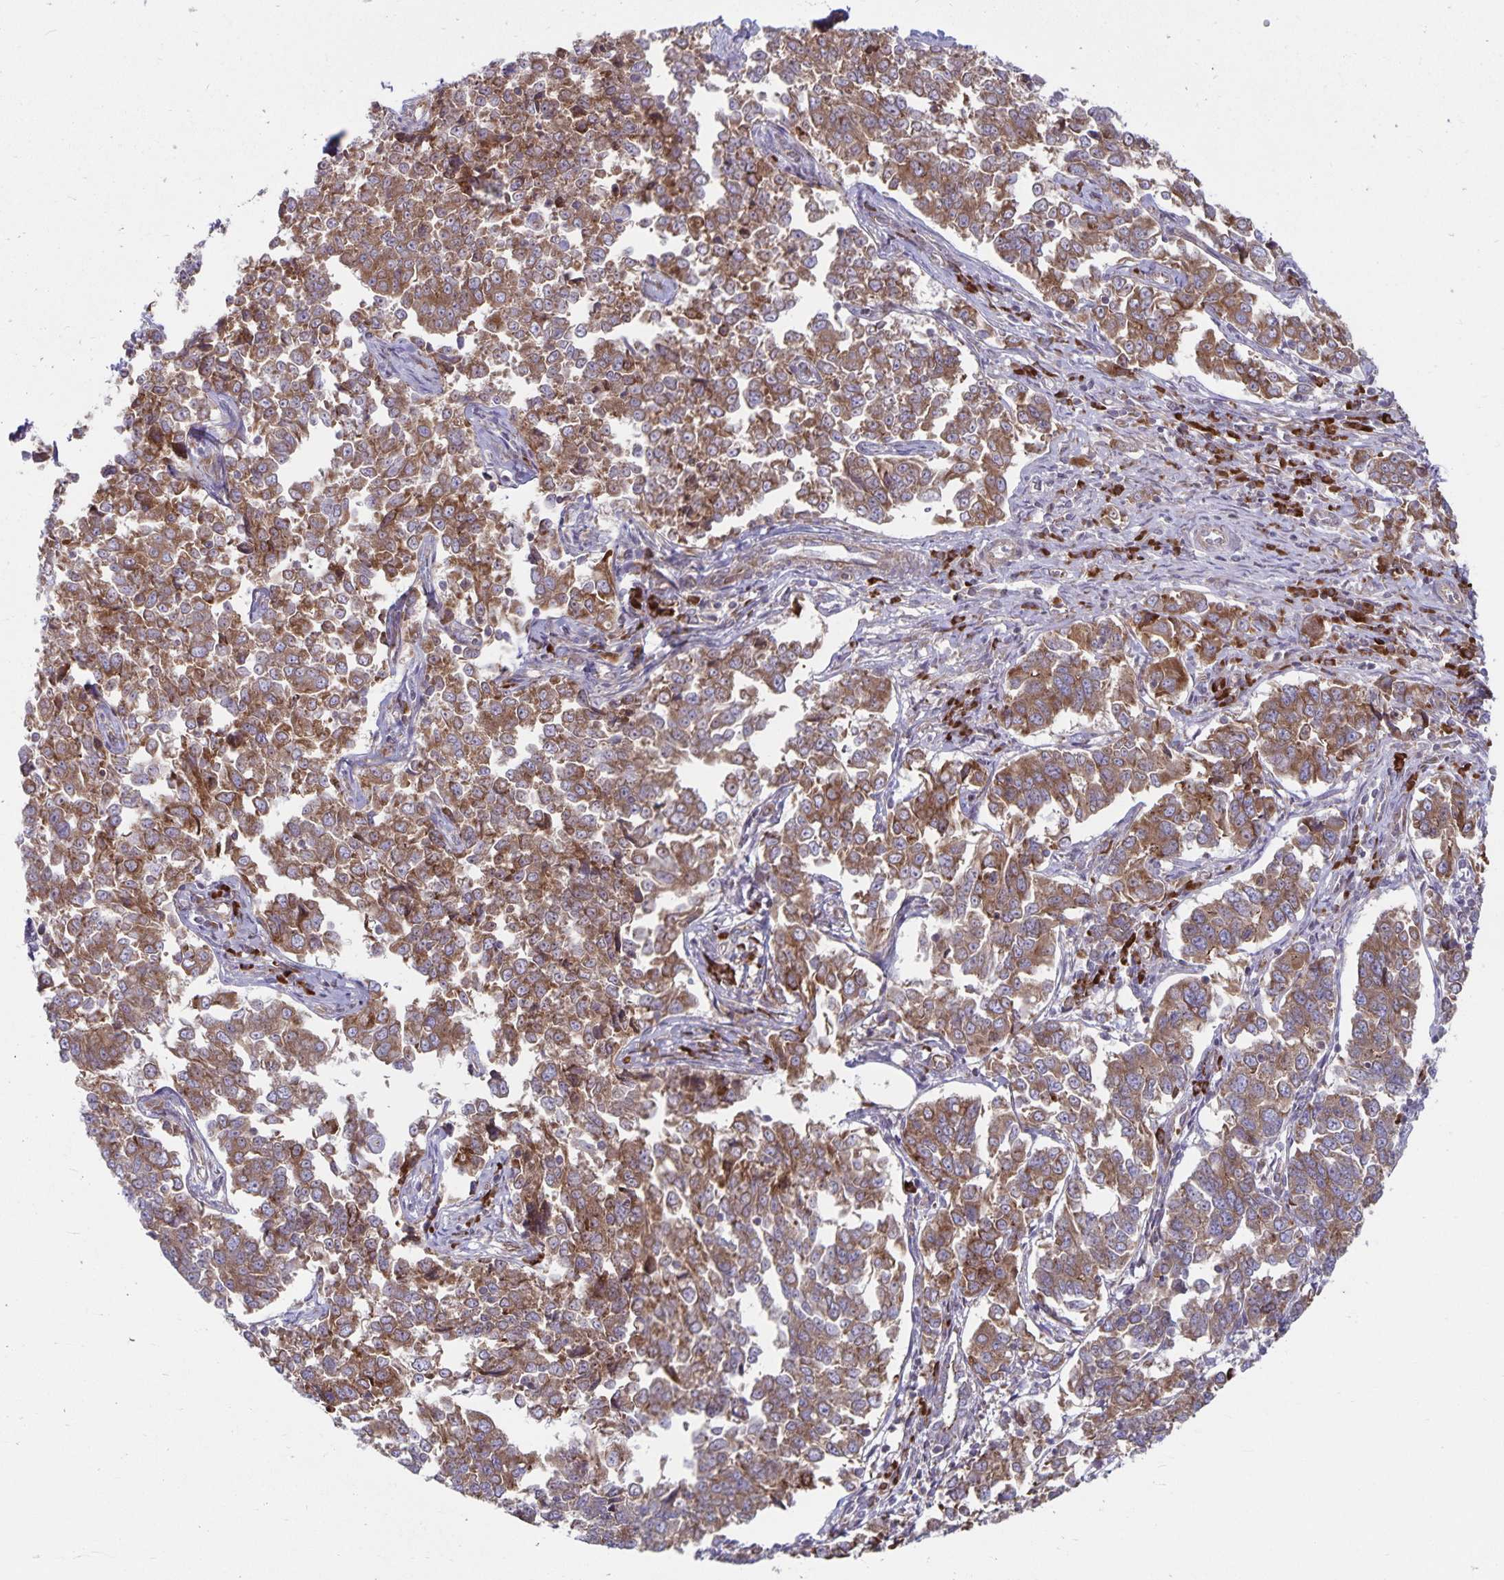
{"staining": {"intensity": "moderate", "quantity": ">75%", "location": "cytoplasmic/membranous"}, "tissue": "endometrial cancer", "cell_type": "Tumor cells", "image_type": "cancer", "snomed": [{"axis": "morphology", "description": "Adenocarcinoma, NOS"}, {"axis": "topography", "description": "Endometrium"}], "caption": "A histopathology image of human endometrial adenocarcinoma stained for a protein reveals moderate cytoplasmic/membranous brown staining in tumor cells.", "gene": "SEC62", "patient": {"sex": "female", "age": 43}}